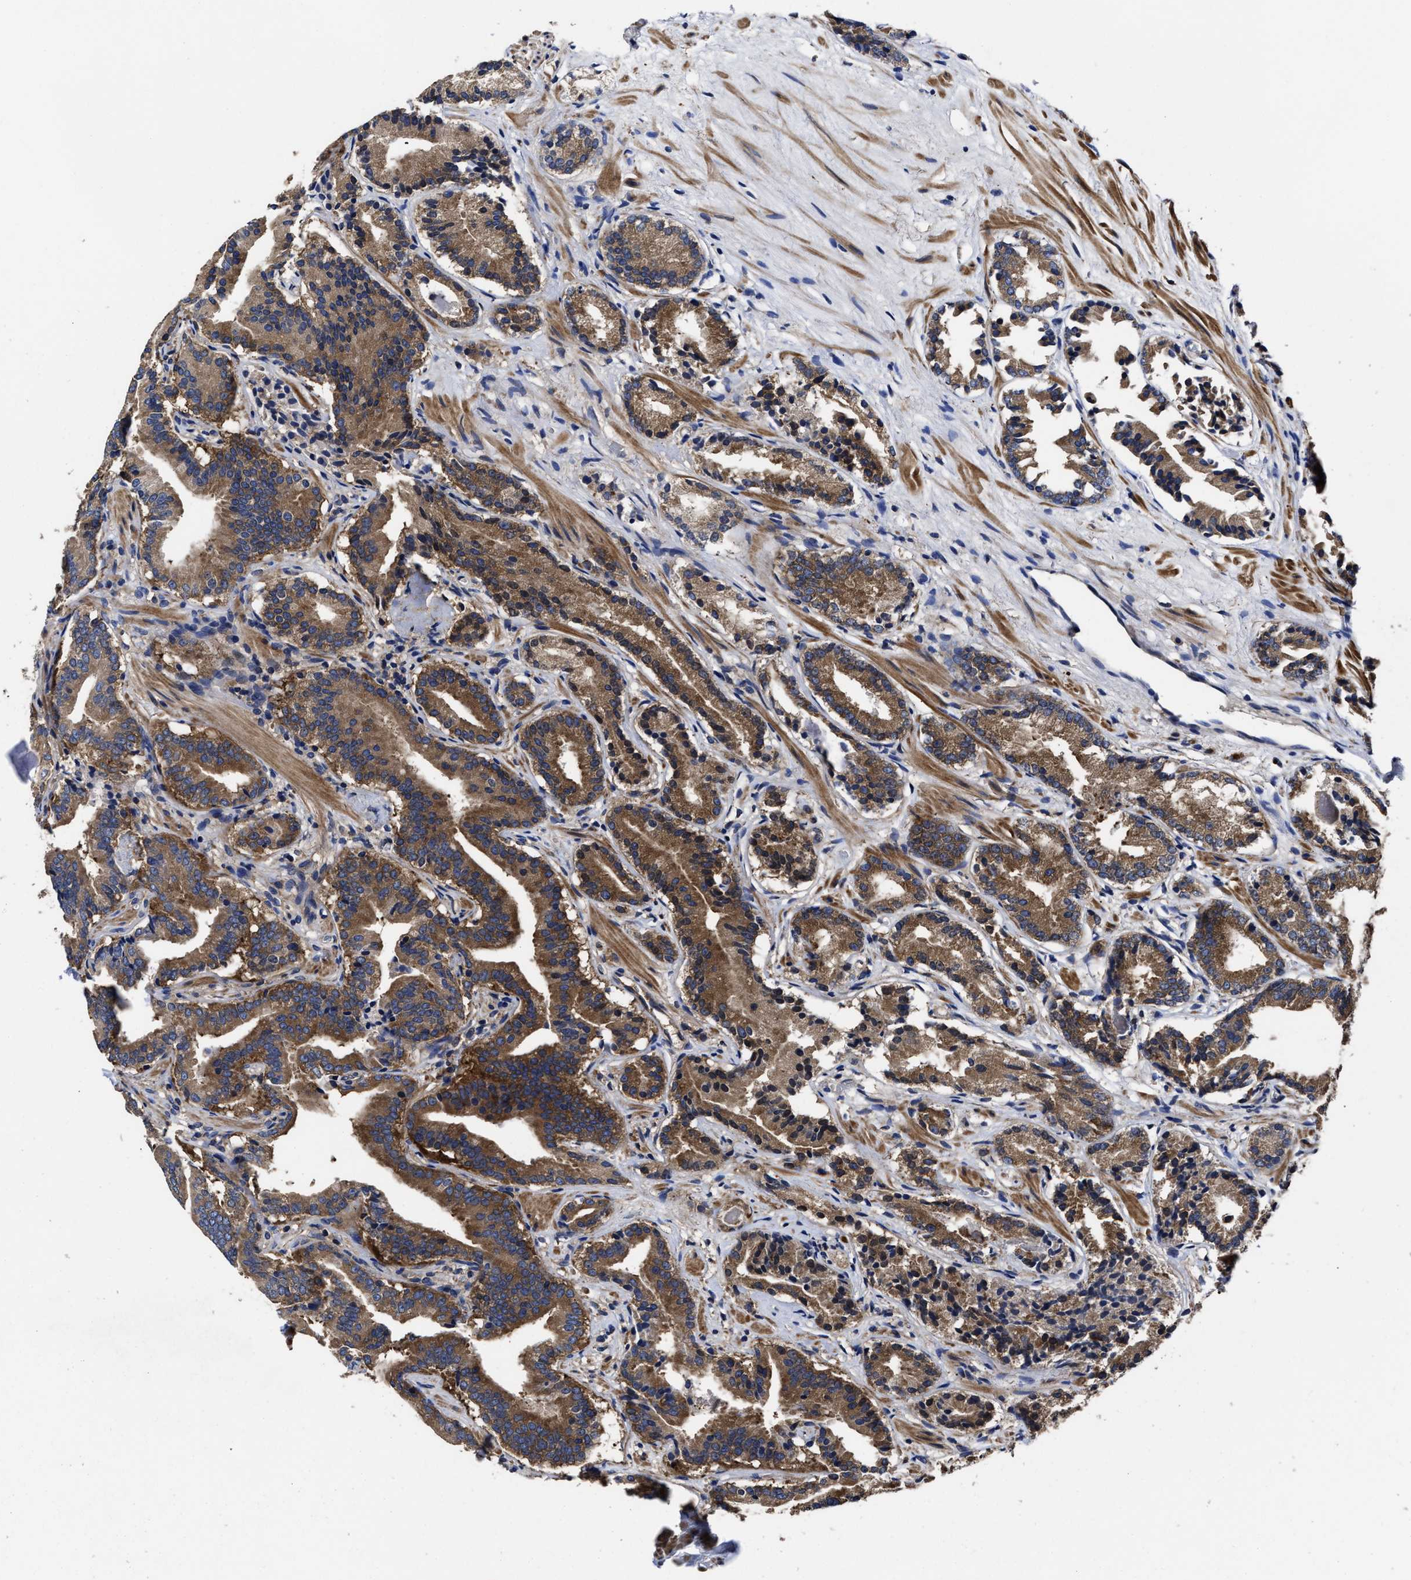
{"staining": {"intensity": "moderate", "quantity": ">75%", "location": "cytoplasmic/membranous"}, "tissue": "prostate cancer", "cell_type": "Tumor cells", "image_type": "cancer", "snomed": [{"axis": "morphology", "description": "Adenocarcinoma, Low grade"}, {"axis": "topography", "description": "Prostate"}], "caption": "Human prostate cancer (adenocarcinoma (low-grade)) stained for a protein (brown) shows moderate cytoplasmic/membranous positive positivity in about >75% of tumor cells.", "gene": "AVEN", "patient": {"sex": "male", "age": 51}}